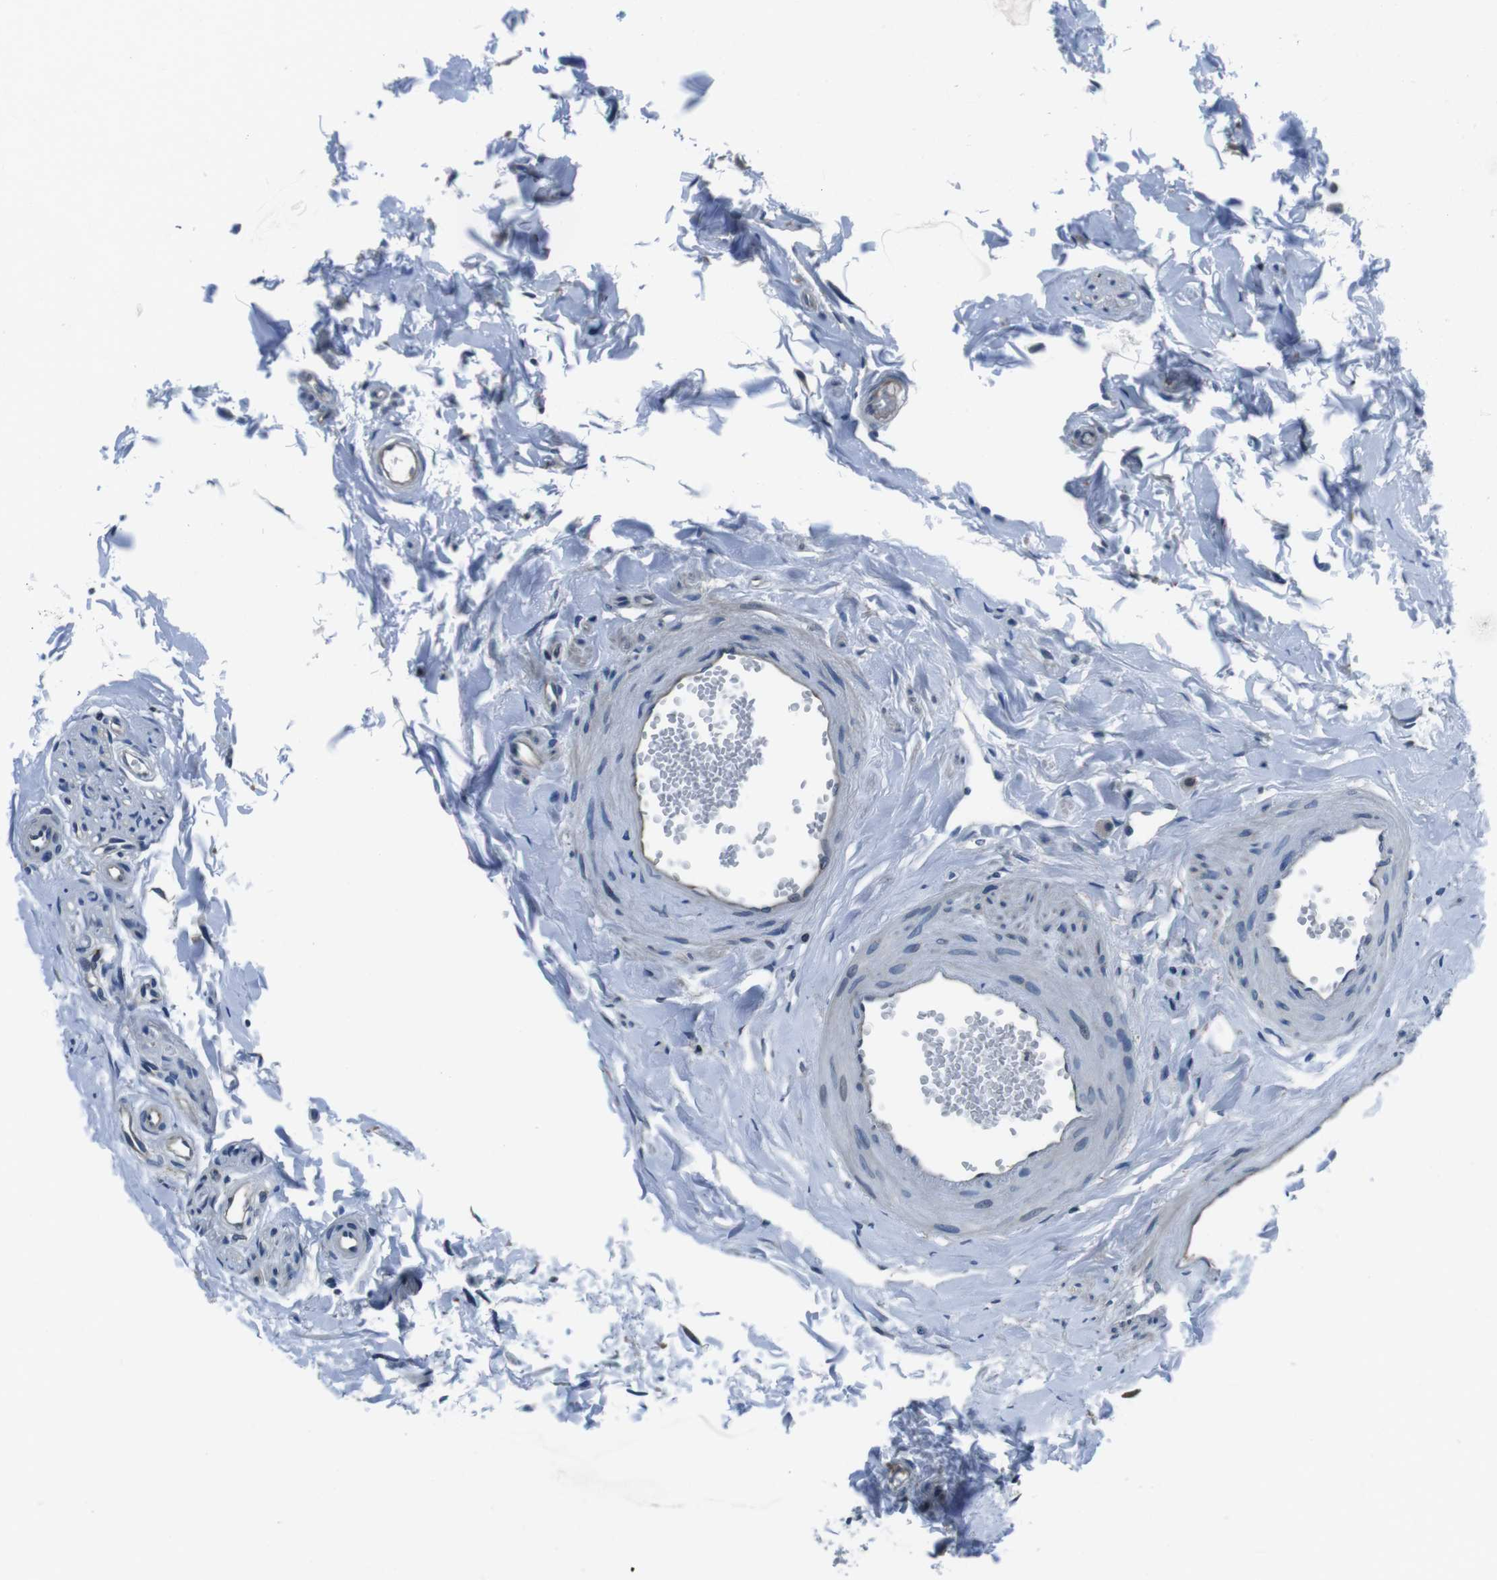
{"staining": {"intensity": "negative", "quantity": "none", "location": "none"}, "tissue": "epididymis", "cell_type": "Glandular cells", "image_type": "normal", "snomed": [{"axis": "morphology", "description": "Normal tissue, NOS"}, {"axis": "topography", "description": "Epididymis"}], "caption": "High magnification brightfield microscopy of benign epididymis stained with DAB (3,3'-diaminobenzidine) (brown) and counterstained with hematoxylin (blue): glandular cells show no significant expression. (DAB immunohistochemistry visualized using brightfield microscopy, high magnification).", "gene": "KCNJ5", "patient": {"sex": "male", "age": 56}}